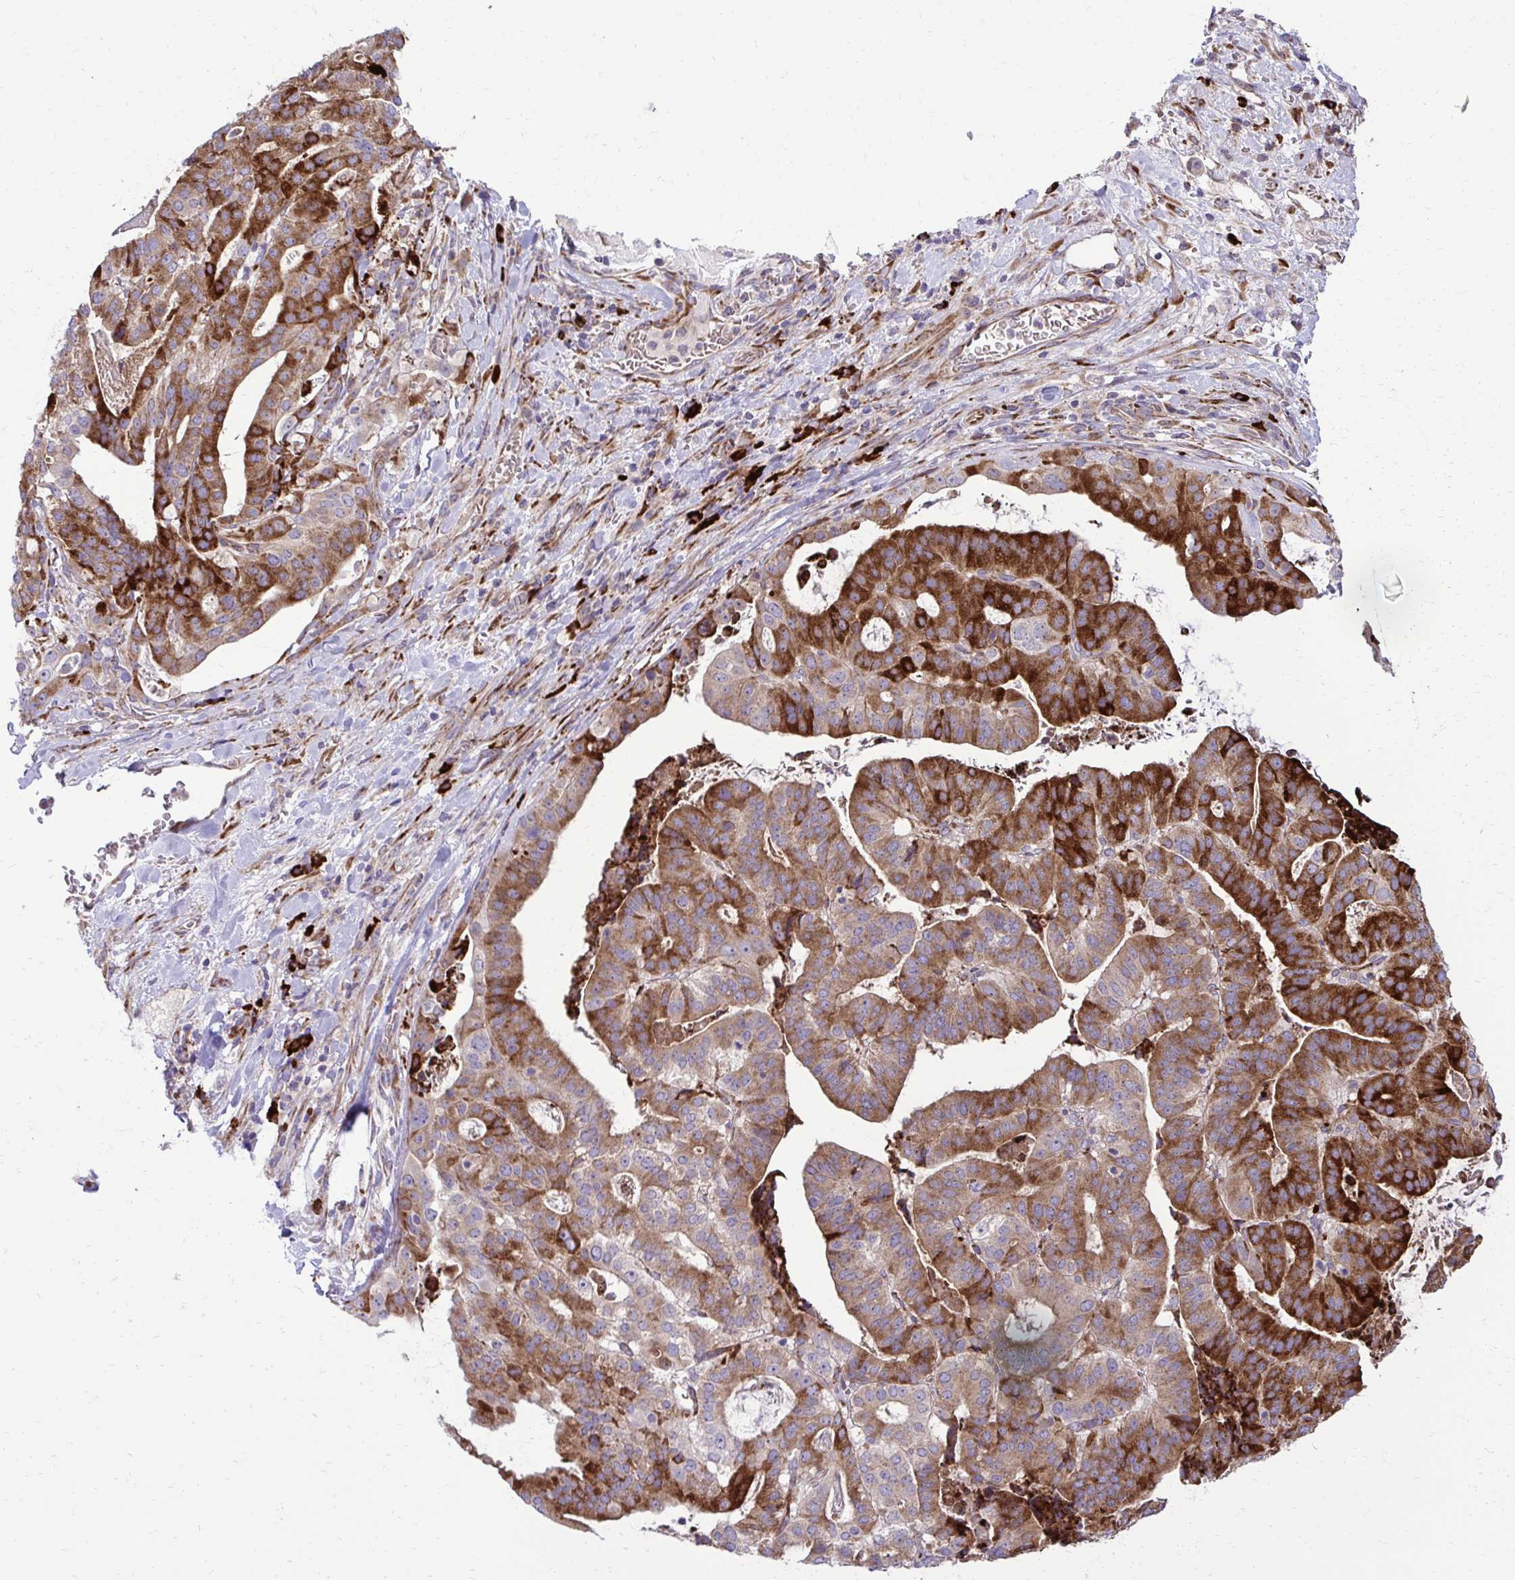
{"staining": {"intensity": "strong", "quantity": ">75%", "location": "cytoplasmic/membranous"}, "tissue": "stomach cancer", "cell_type": "Tumor cells", "image_type": "cancer", "snomed": [{"axis": "morphology", "description": "Adenocarcinoma, NOS"}, {"axis": "topography", "description": "Stomach"}], "caption": "Stomach adenocarcinoma tissue displays strong cytoplasmic/membranous staining in about >75% of tumor cells, visualized by immunohistochemistry. The protein of interest is shown in brown color, while the nuclei are stained blue.", "gene": "LIMS1", "patient": {"sex": "male", "age": 48}}